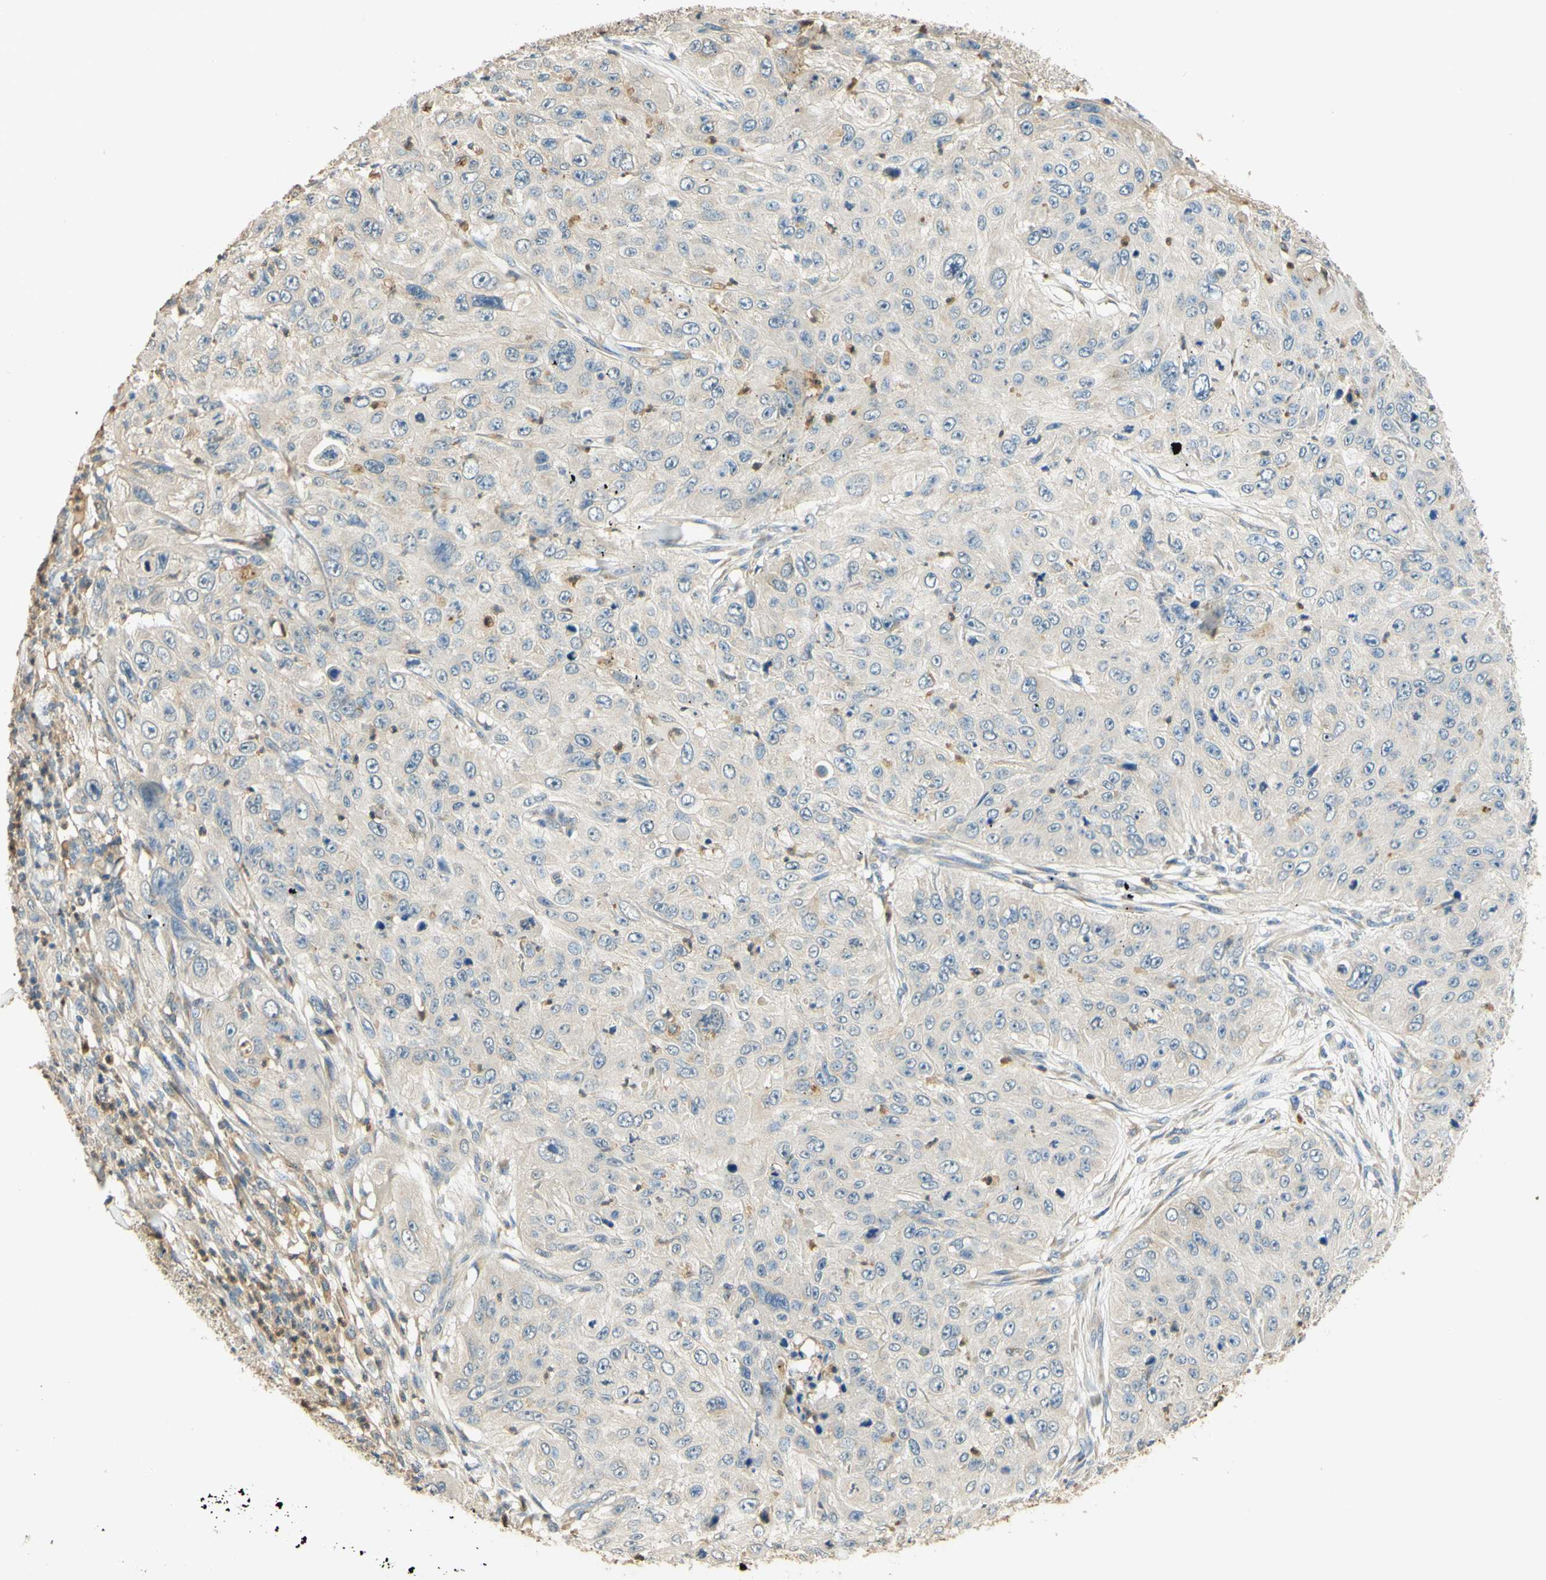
{"staining": {"intensity": "negative", "quantity": "none", "location": "none"}, "tissue": "skin cancer", "cell_type": "Tumor cells", "image_type": "cancer", "snomed": [{"axis": "morphology", "description": "Squamous cell carcinoma, NOS"}, {"axis": "topography", "description": "Skin"}], "caption": "Histopathology image shows no protein positivity in tumor cells of skin cancer (squamous cell carcinoma) tissue.", "gene": "ENTREP2", "patient": {"sex": "female", "age": 80}}